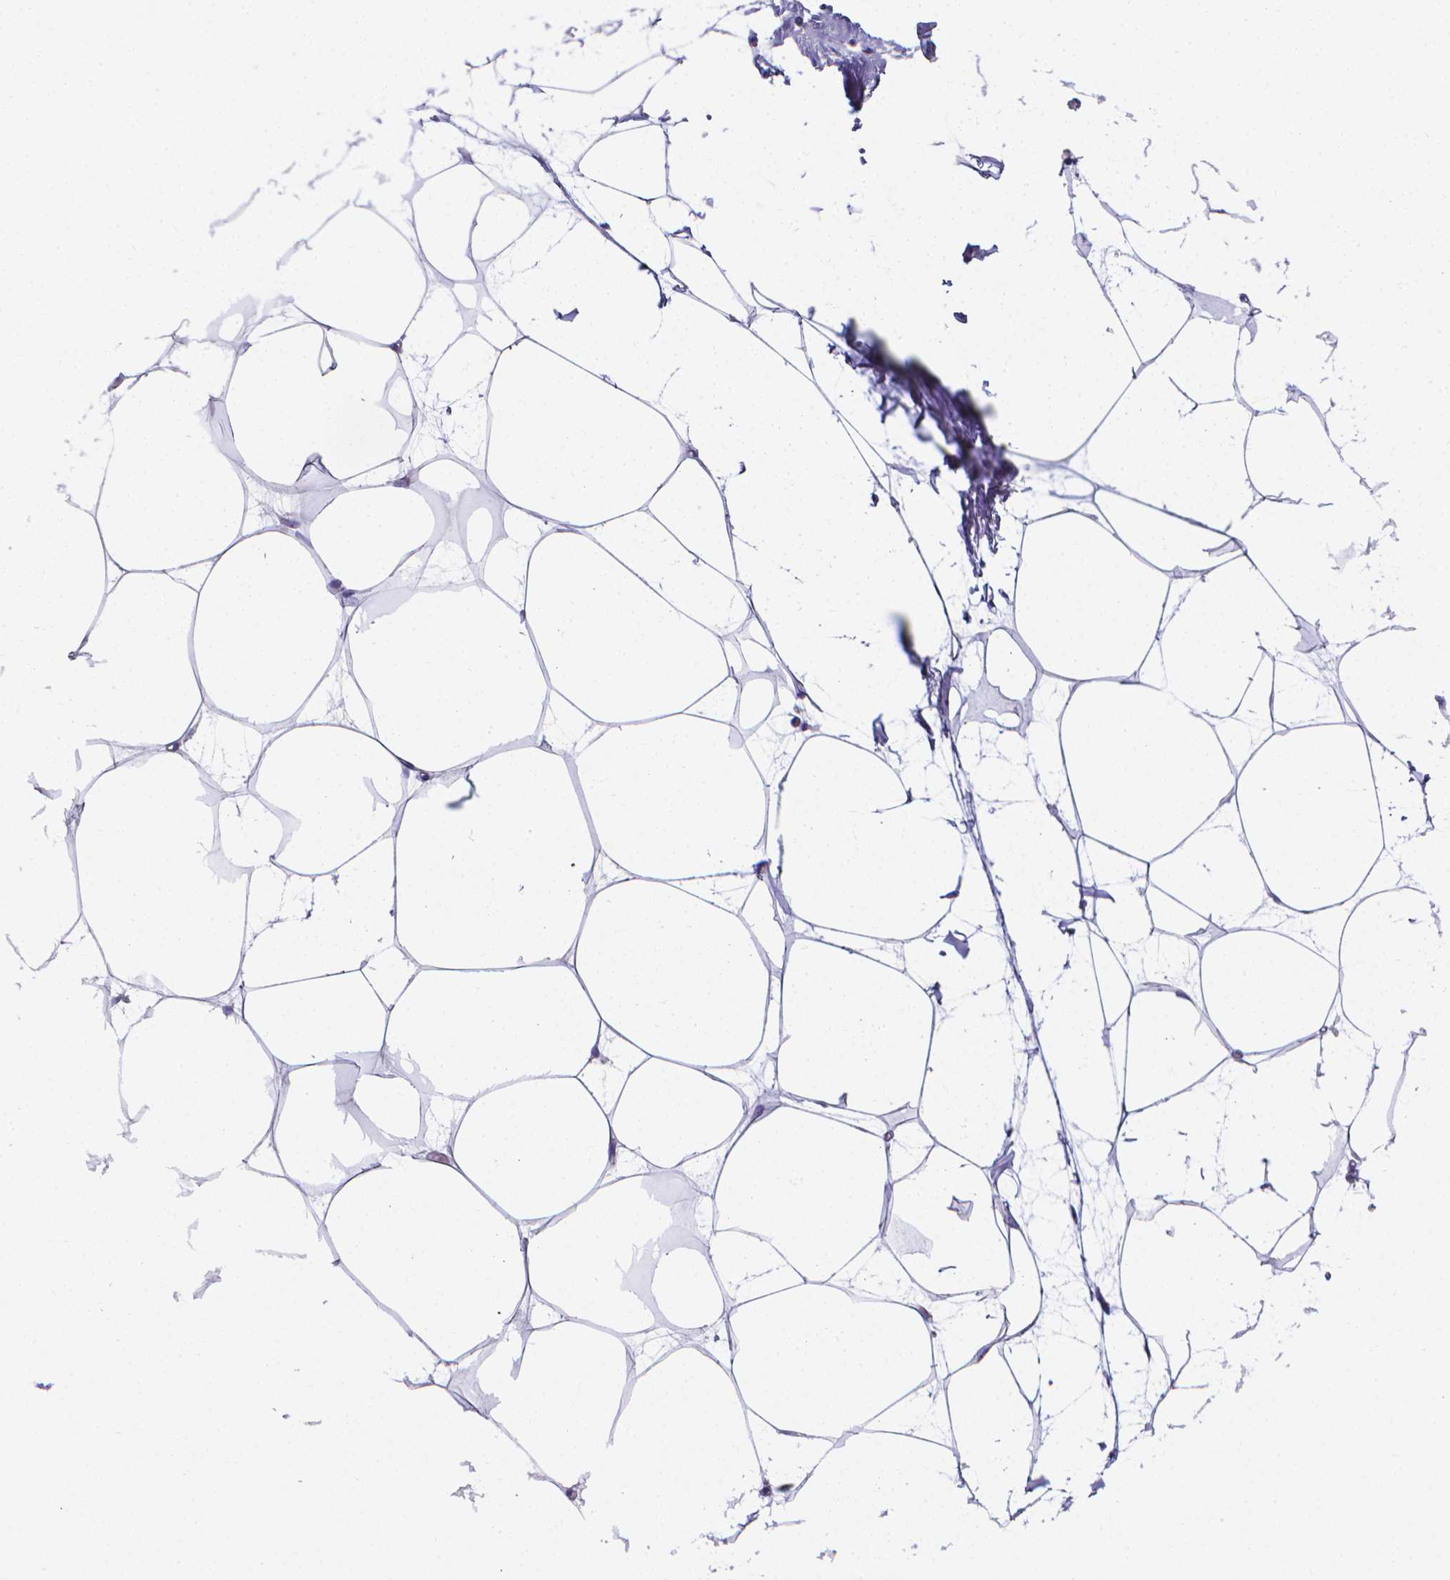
{"staining": {"intensity": "negative", "quantity": "none", "location": "none"}, "tissue": "breast", "cell_type": "Adipocytes", "image_type": "normal", "snomed": [{"axis": "morphology", "description": "Normal tissue, NOS"}, {"axis": "topography", "description": "Breast"}], "caption": "This is an immunohistochemistry (IHC) image of normal human breast. There is no staining in adipocytes.", "gene": "LRRC73", "patient": {"sex": "female", "age": 45}}